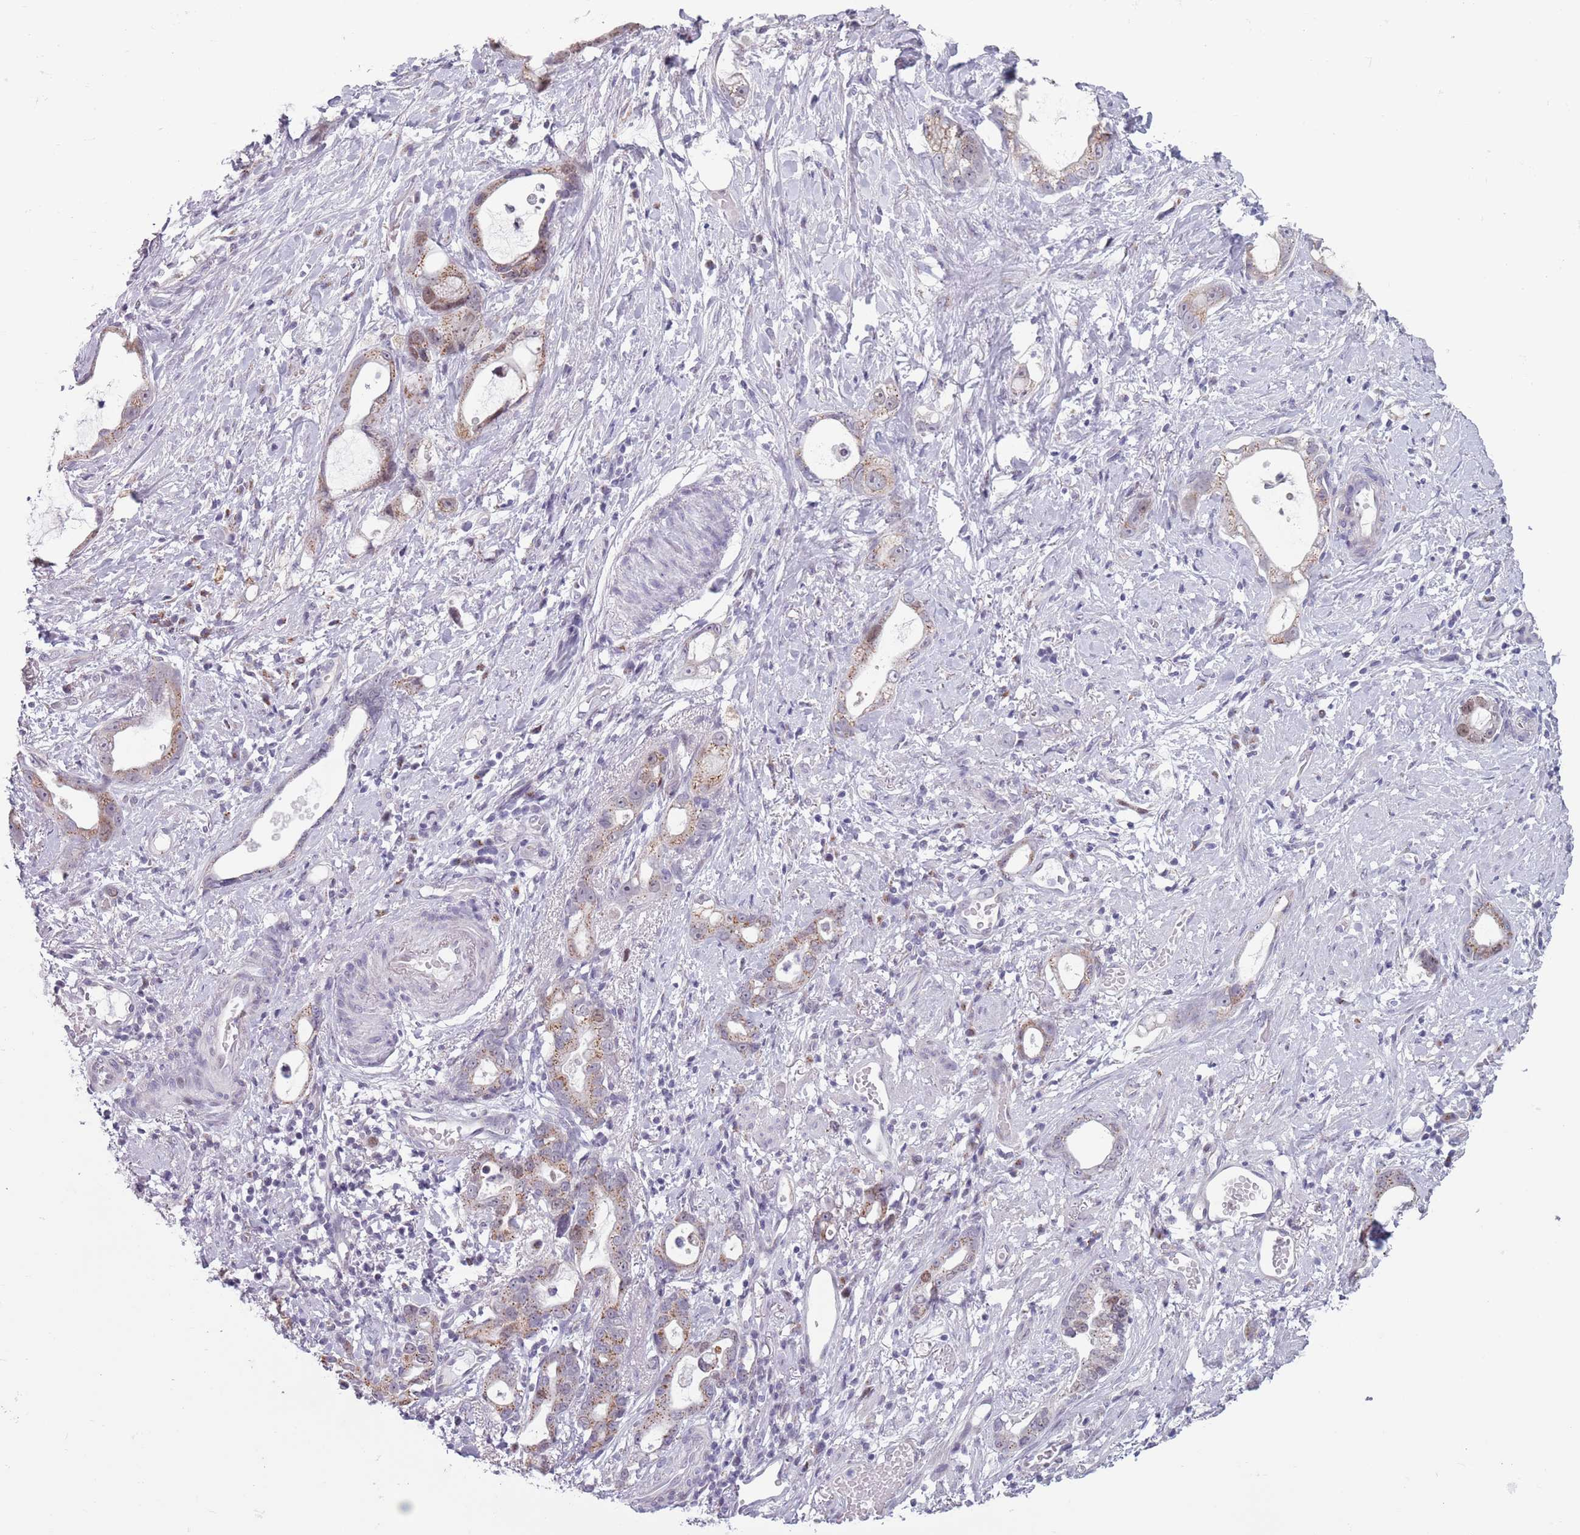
{"staining": {"intensity": "weak", "quantity": ">75%", "location": "cytoplasmic/membranous"}, "tissue": "stomach cancer", "cell_type": "Tumor cells", "image_type": "cancer", "snomed": [{"axis": "morphology", "description": "Adenocarcinoma, NOS"}, {"axis": "topography", "description": "Stomach"}], "caption": "Protein expression analysis of stomach adenocarcinoma demonstrates weak cytoplasmic/membranous expression in approximately >75% of tumor cells.", "gene": "ZKSCAN2", "patient": {"sex": "male", "age": 55}}